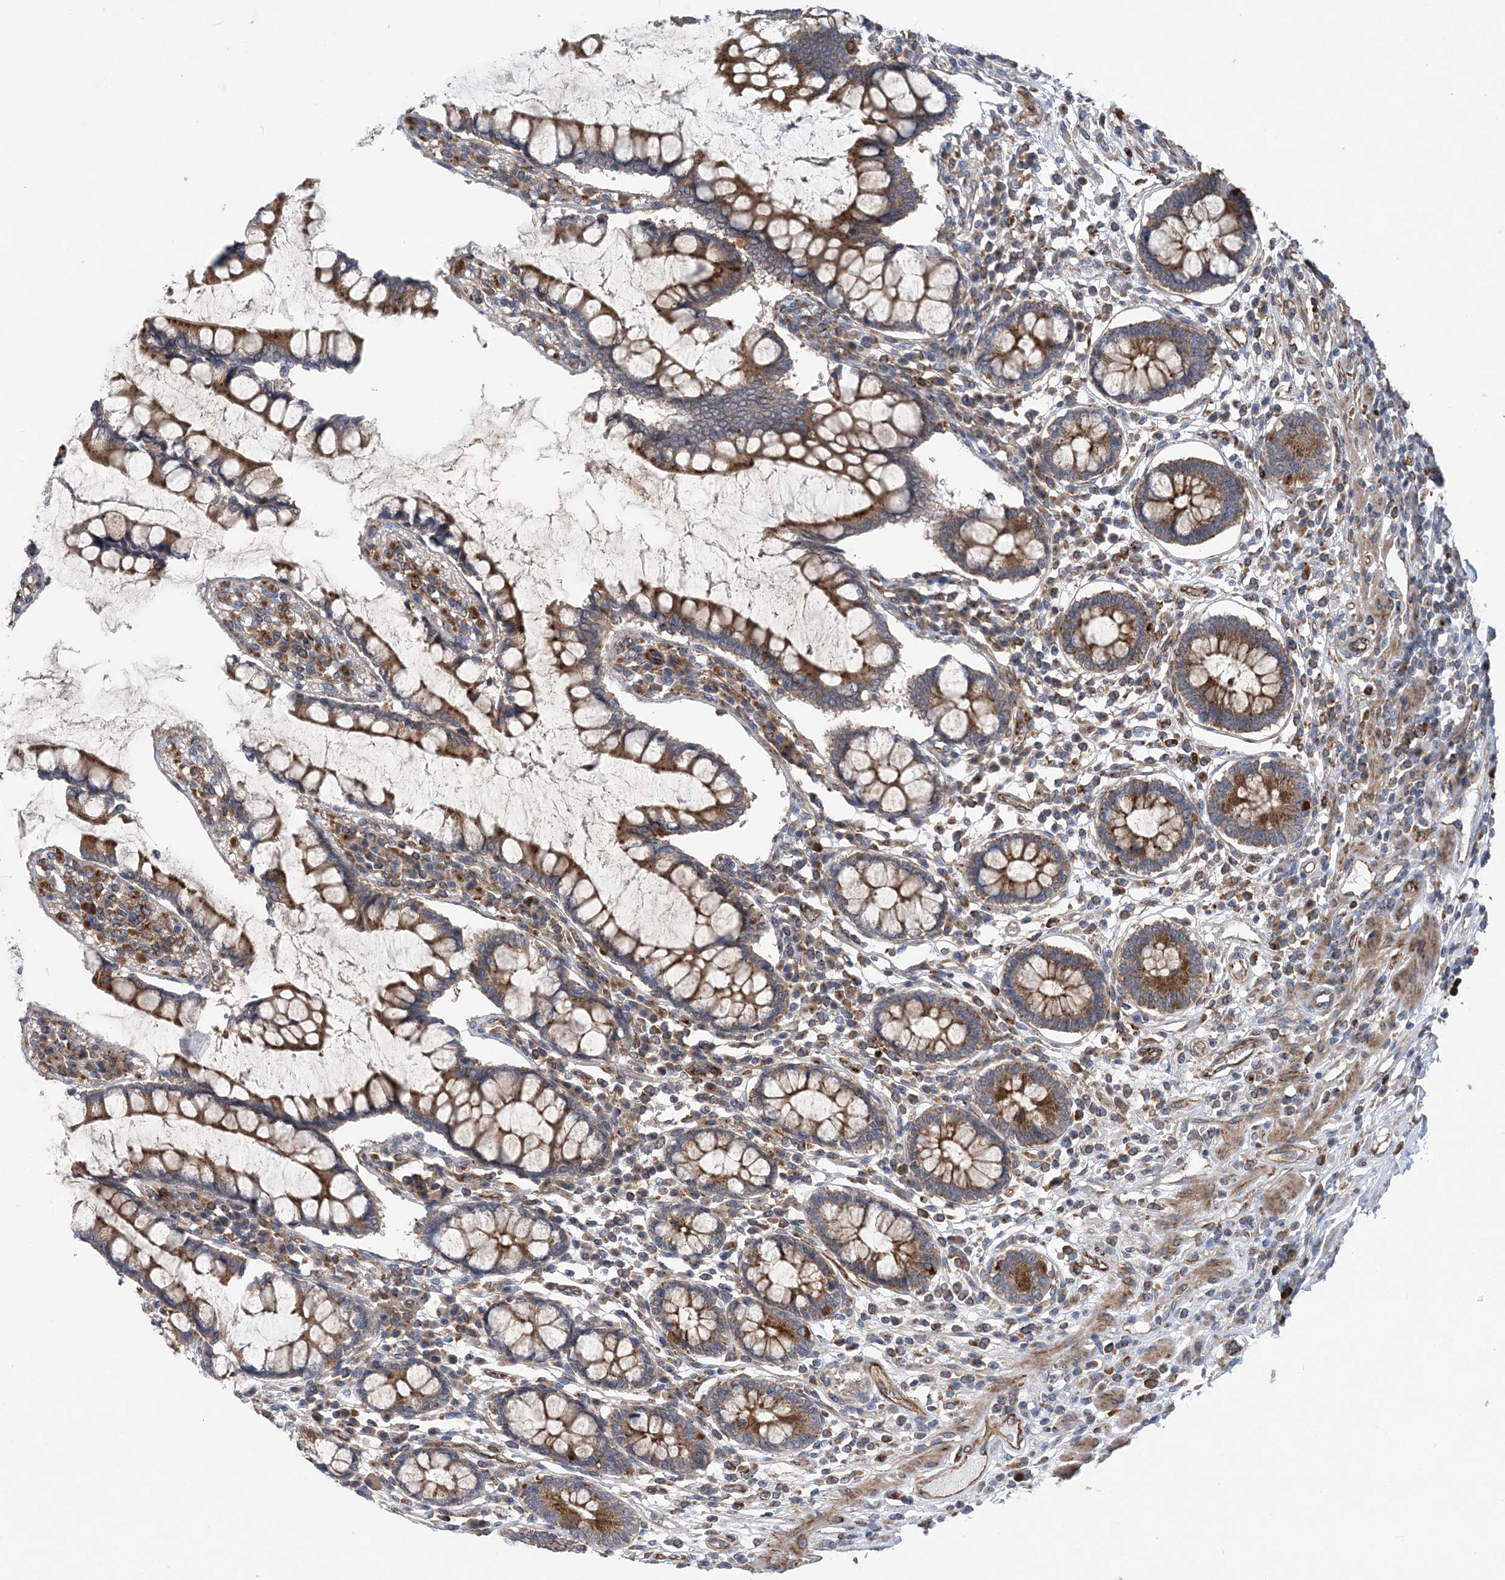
{"staining": {"intensity": "moderate", "quantity": ">75%", "location": "cytoplasmic/membranous"}, "tissue": "colon", "cell_type": "Endothelial cells", "image_type": "normal", "snomed": [{"axis": "morphology", "description": "Normal tissue, NOS"}, {"axis": "topography", "description": "Colon"}], "caption": "Immunohistochemistry (DAB (3,3'-diaminobenzidine)) staining of benign human colon displays moderate cytoplasmic/membranous protein staining in about >75% of endothelial cells. (IHC, brightfield microscopy, high magnification).", "gene": "PTTG1IP", "patient": {"sex": "female", "age": 79}}